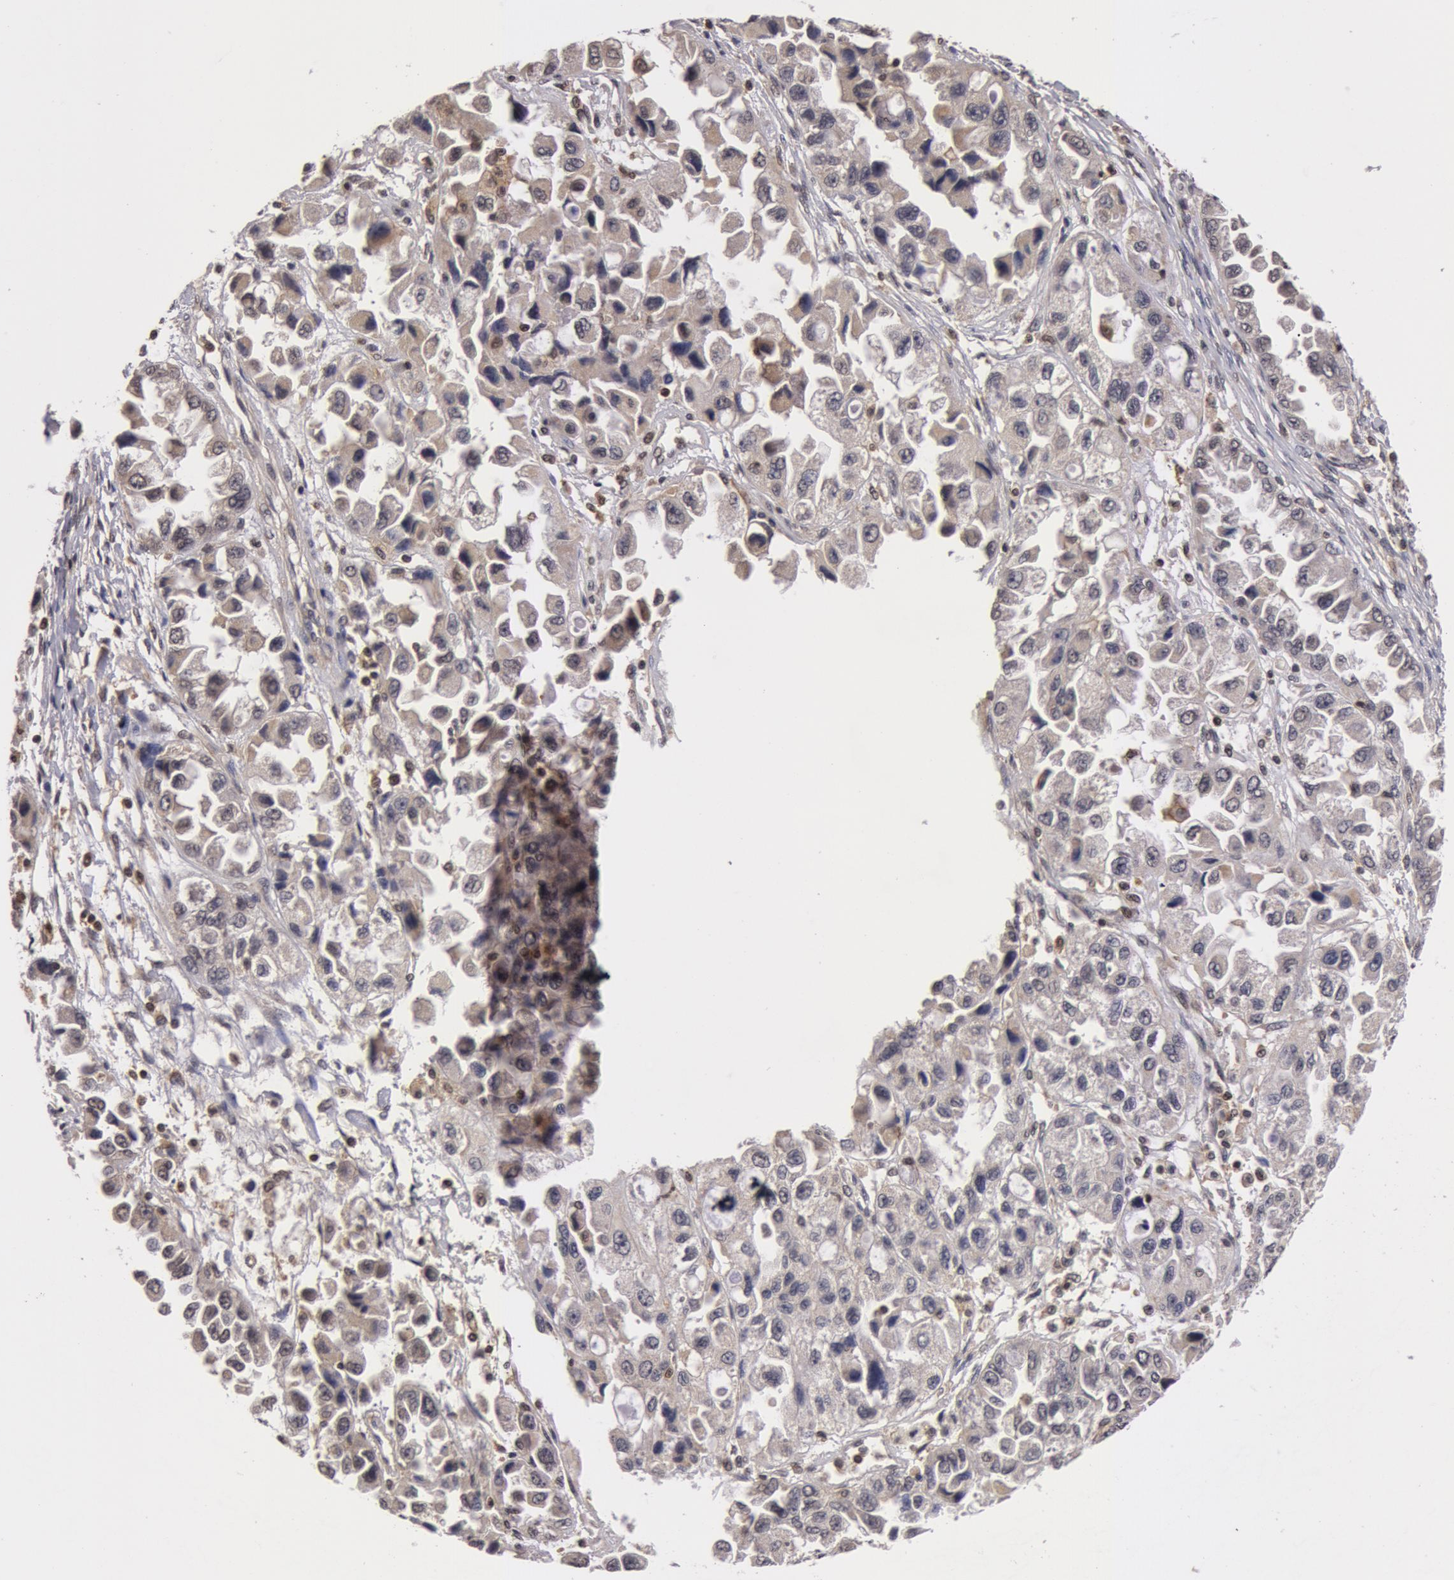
{"staining": {"intensity": "negative", "quantity": "none", "location": "none"}, "tissue": "ovarian cancer", "cell_type": "Tumor cells", "image_type": "cancer", "snomed": [{"axis": "morphology", "description": "Cystadenocarcinoma, serous, NOS"}, {"axis": "topography", "description": "Ovary"}], "caption": "IHC micrograph of neoplastic tissue: human ovarian cancer stained with DAB (3,3'-diaminobenzidine) exhibits no significant protein staining in tumor cells.", "gene": "ZNF350", "patient": {"sex": "female", "age": 84}}